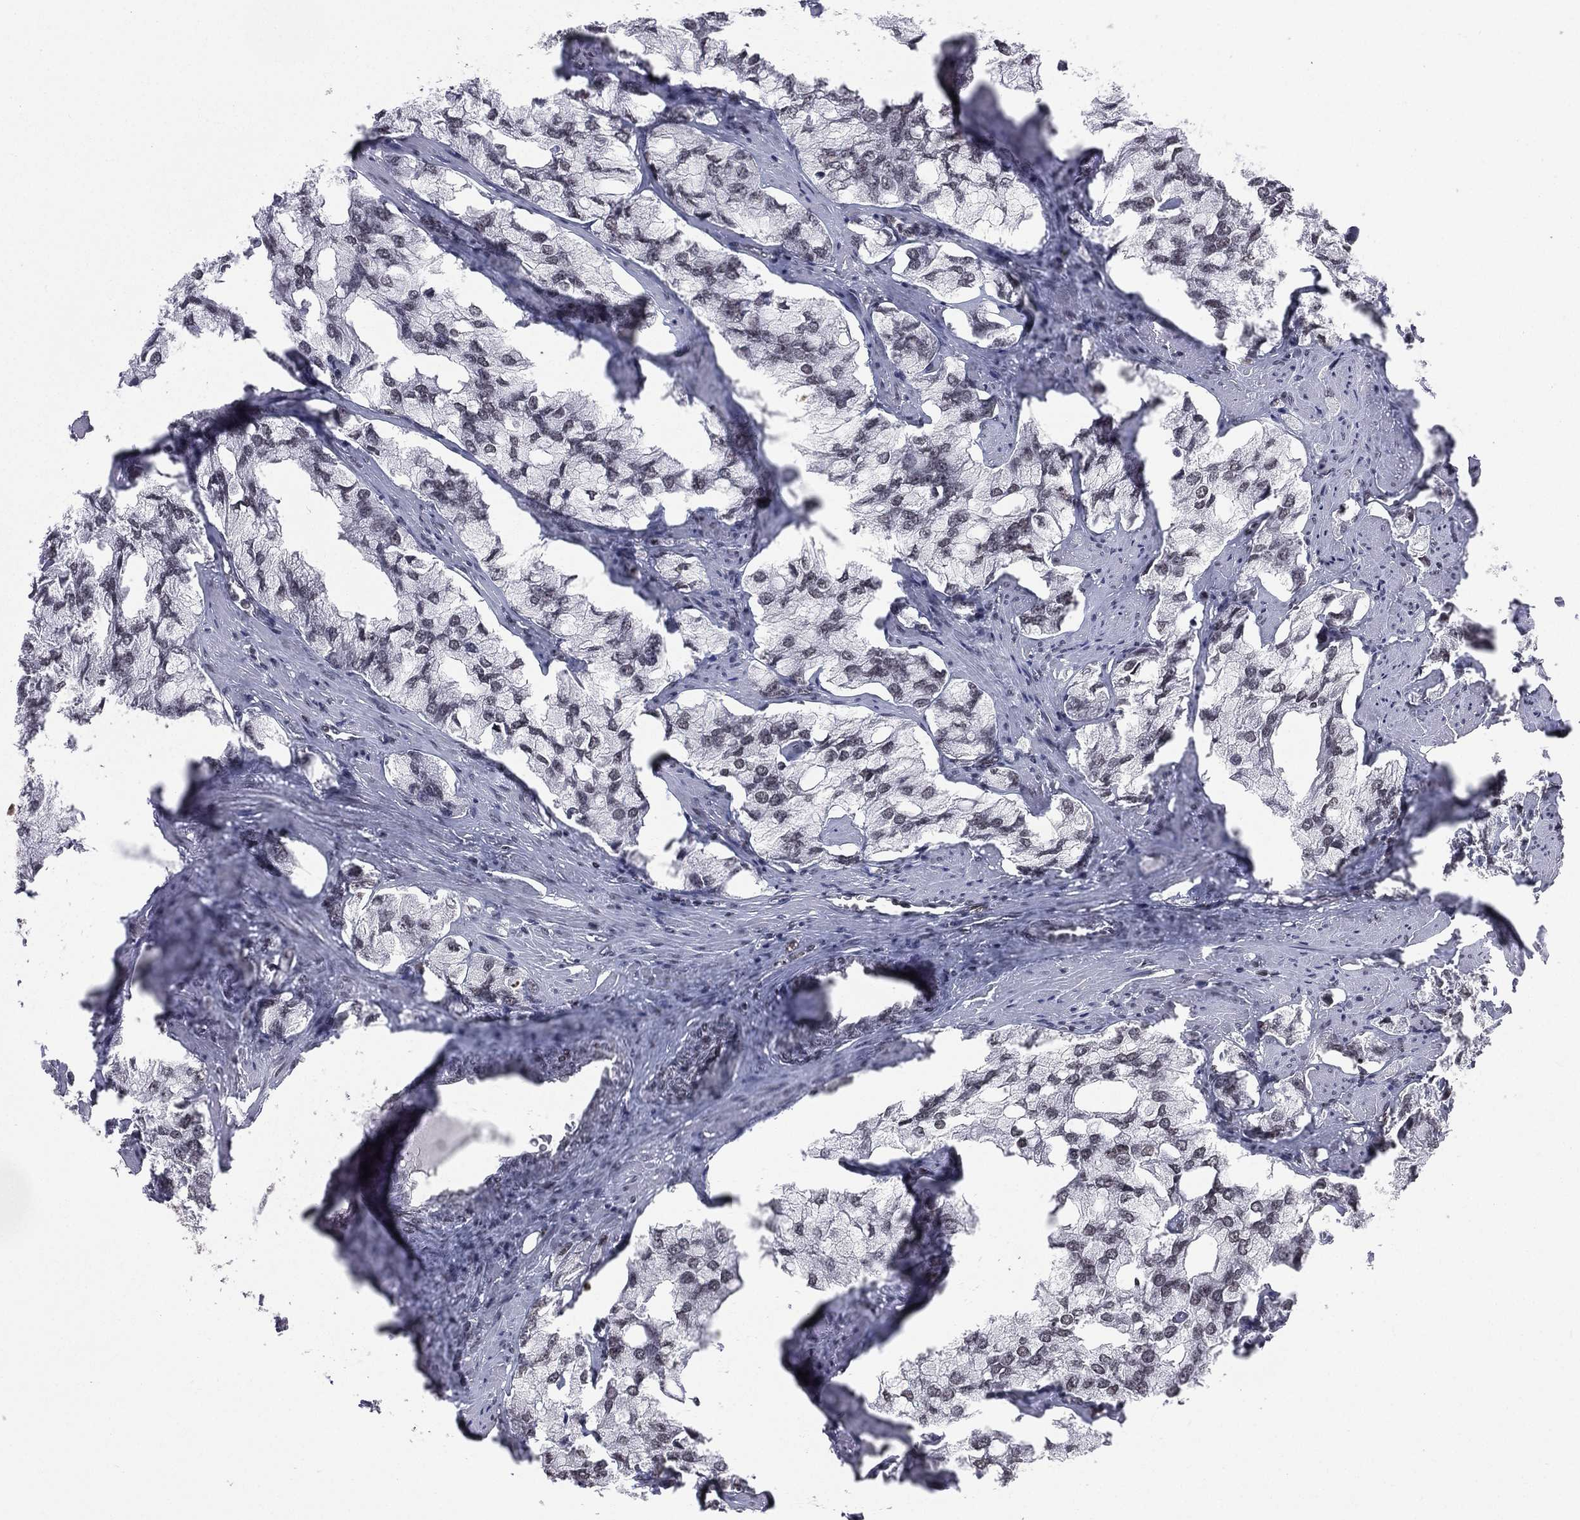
{"staining": {"intensity": "weak", "quantity": ">75%", "location": "nuclear"}, "tissue": "prostate cancer", "cell_type": "Tumor cells", "image_type": "cancer", "snomed": [{"axis": "morphology", "description": "Adenocarcinoma, NOS"}, {"axis": "topography", "description": "Prostate and seminal vesicle, NOS"}, {"axis": "topography", "description": "Prostate"}], "caption": "This image reveals immunohistochemistry (IHC) staining of human prostate cancer (adenocarcinoma), with low weak nuclear staining in approximately >75% of tumor cells.", "gene": "RFX7", "patient": {"sex": "male", "age": 64}}